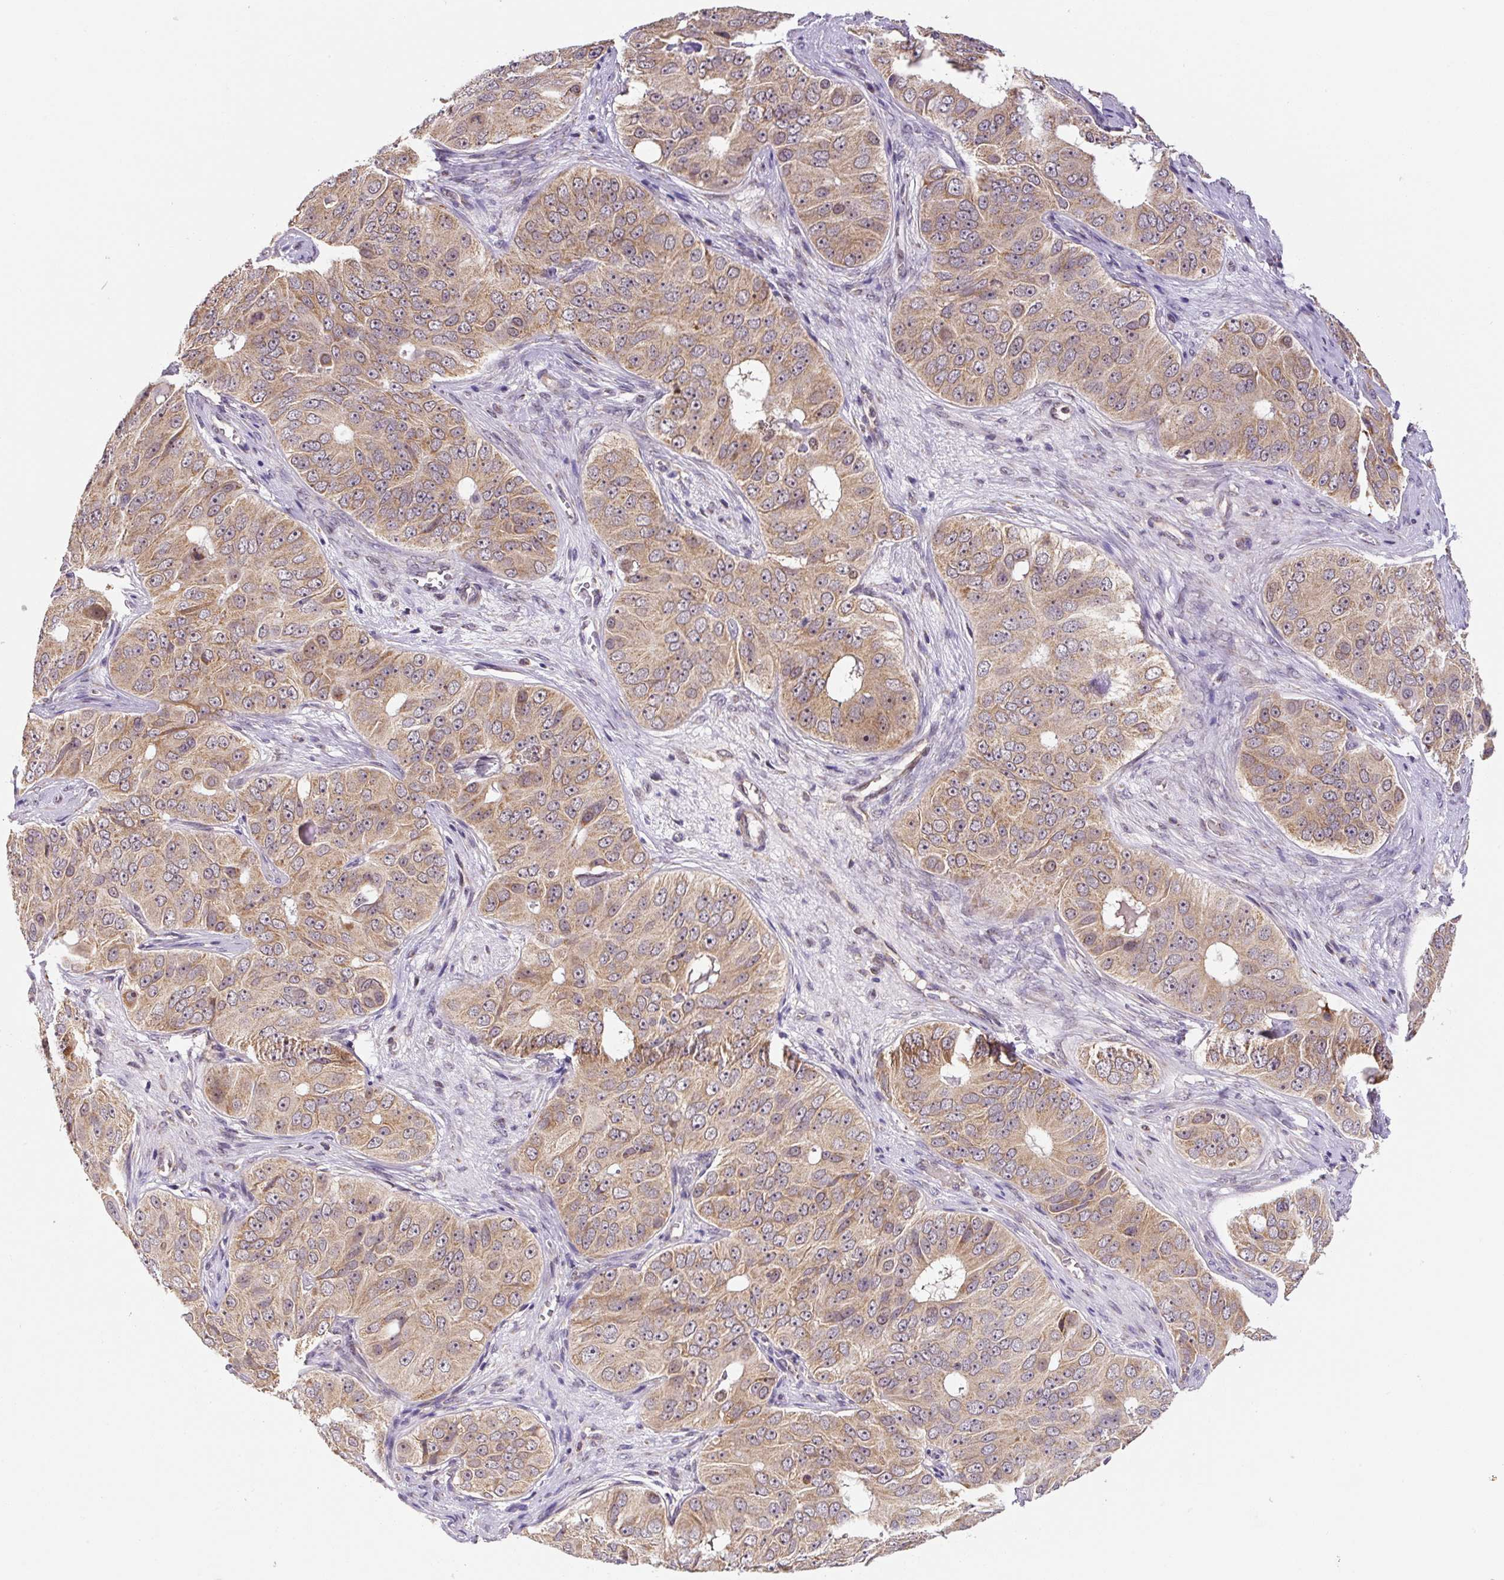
{"staining": {"intensity": "moderate", "quantity": ">75%", "location": "cytoplasmic/membranous"}, "tissue": "ovarian cancer", "cell_type": "Tumor cells", "image_type": "cancer", "snomed": [{"axis": "morphology", "description": "Carcinoma, endometroid"}, {"axis": "topography", "description": "Ovary"}], "caption": "Immunohistochemical staining of ovarian endometroid carcinoma shows medium levels of moderate cytoplasmic/membranous protein expression in about >75% of tumor cells.", "gene": "MFSD9", "patient": {"sex": "female", "age": 51}}